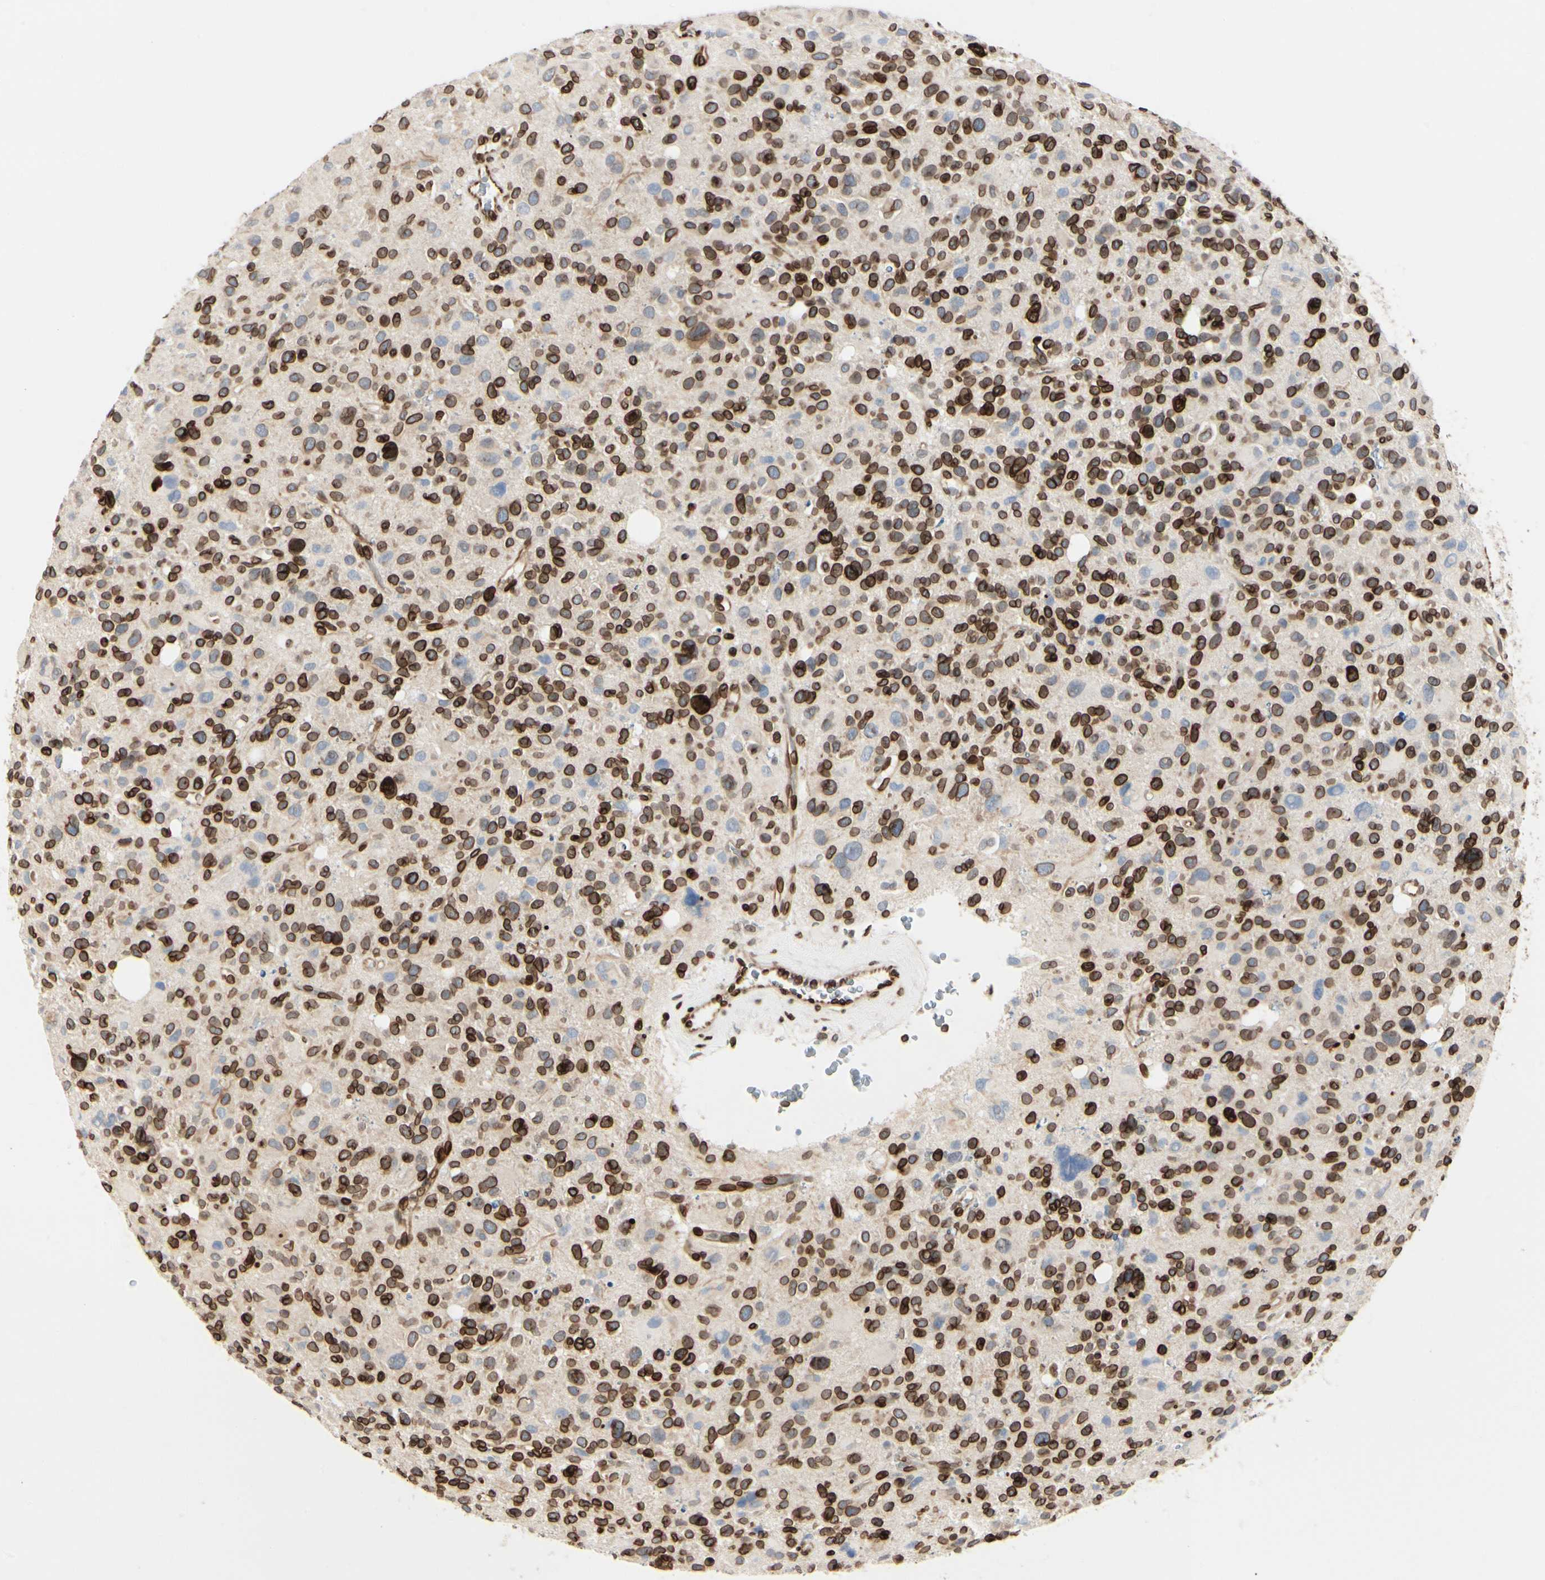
{"staining": {"intensity": "strong", "quantity": ">75%", "location": "cytoplasmic/membranous,nuclear"}, "tissue": "glioma", "cell_type": "Tumor cells", "image_type": "cancer", "snomed": [{"axis": "morphology", "description": "Glioma, malignant, High grade"}, {"axis": "topography", "description": "Brain"}], "caption": "DAB (3,3'-diaminobenzidine) immunohistochemical staining of malignant high-grade glioma exhibits strong cytoplasmic/membranous and nuclear protein positivity in about >75% of tumor cells. (IHC, brightfield microscopy, high magnification).", "gene": "TMPO", "patient": {"sex": "male", "age": 48}}